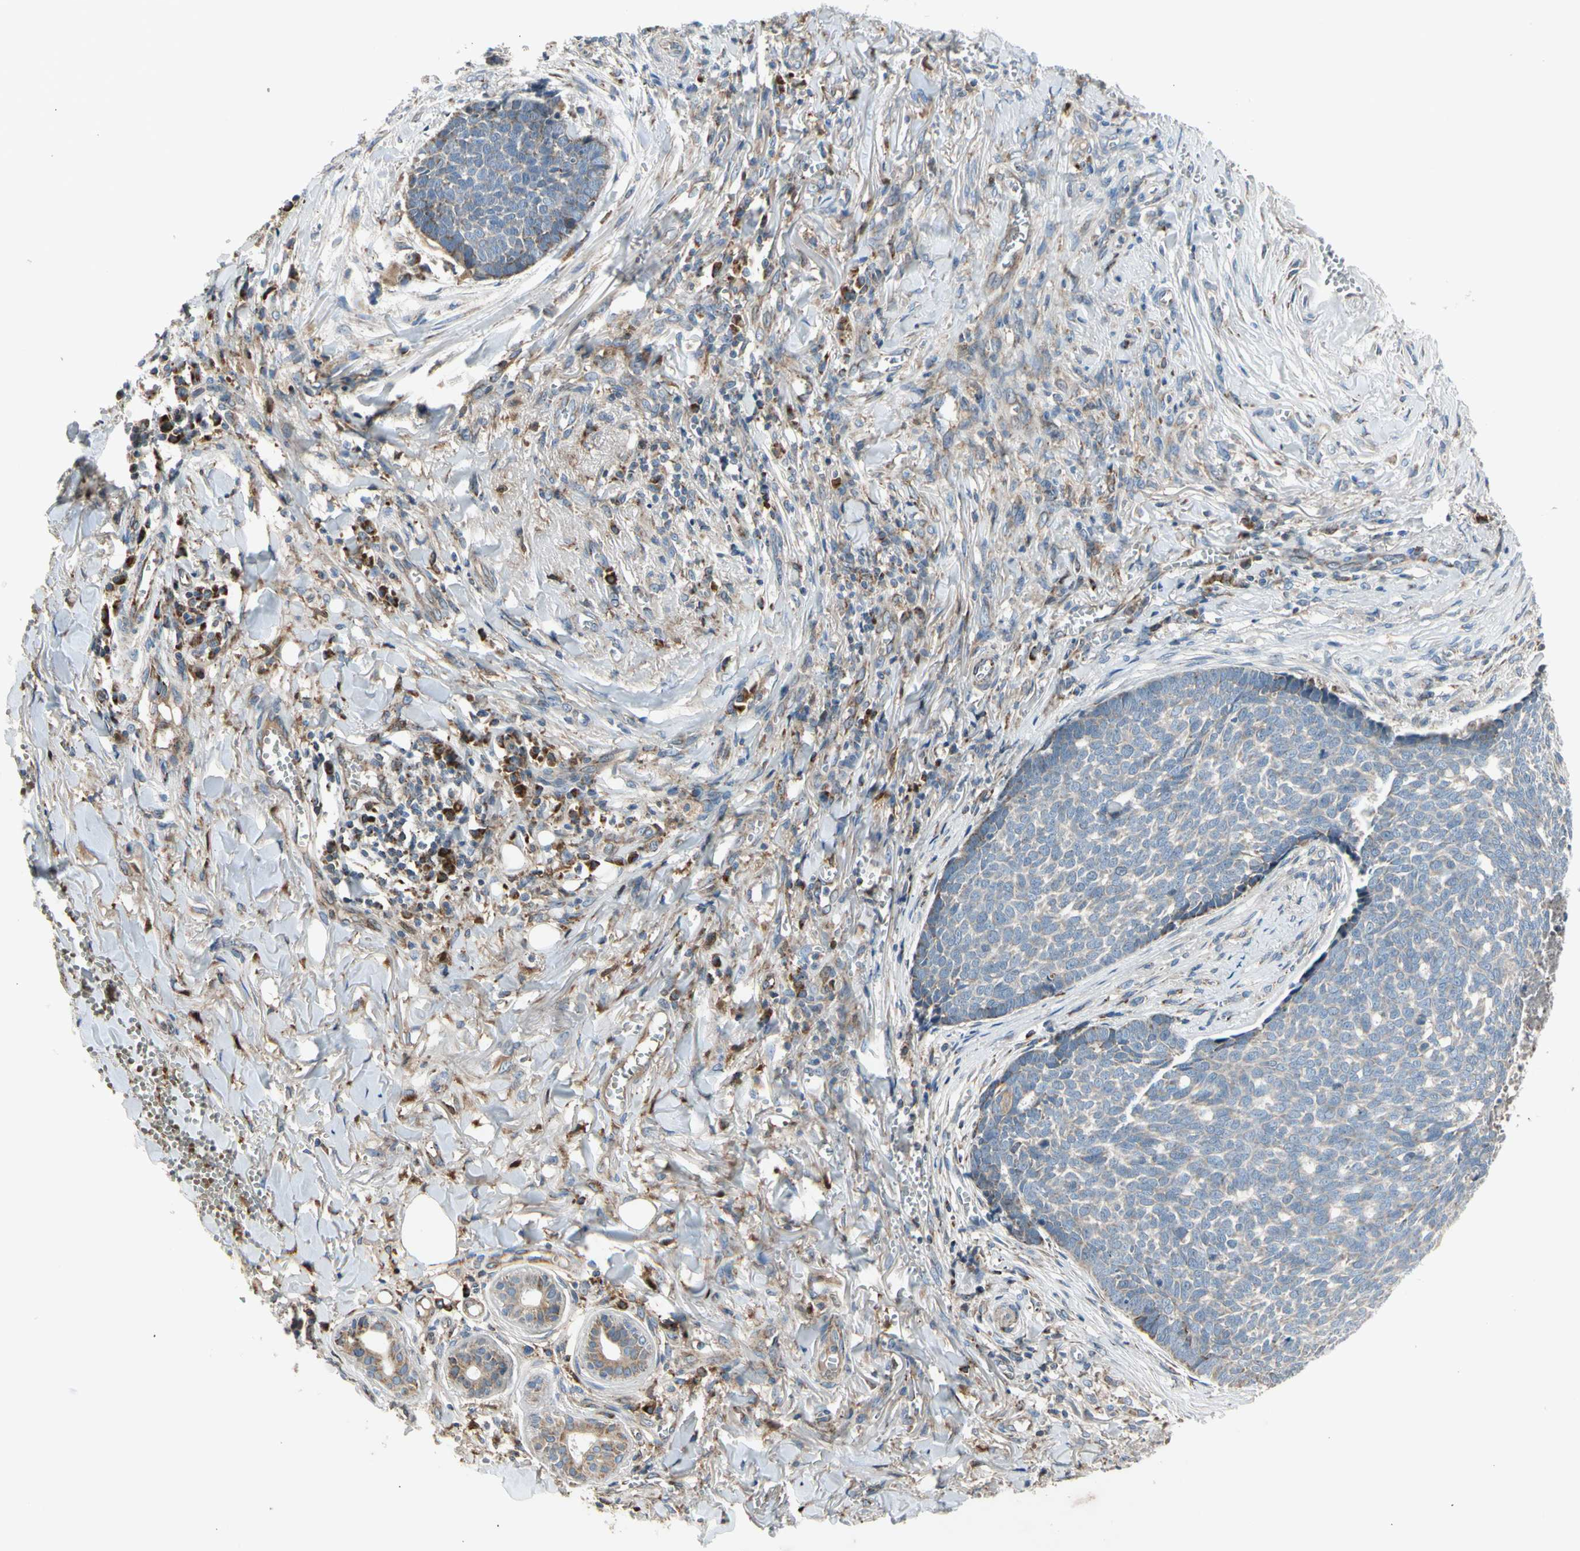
{"staining": {"intensity": "weak", "quantity": "25%-75%", "location": "cytoplasmic/membranous"}, "tissue": "skin cancer", "cell_type": "Tumor cells", "image_type": "cancer", "snomed": [{"axis": "morphology", "description": "Basal cell carcinoma"}, {"axis": "topography", "description": "Skin"}], "caption": "Protein staining of skin cancer tissue reveals weak cytoplasmic/membranous positivity in approximately 25%-75% of tumor cells. (DAB IHC, brown staining for protein, blue staining for nuclei).", "gene": "NPHP3", "patient": {"sex": "male", "age": 84}}